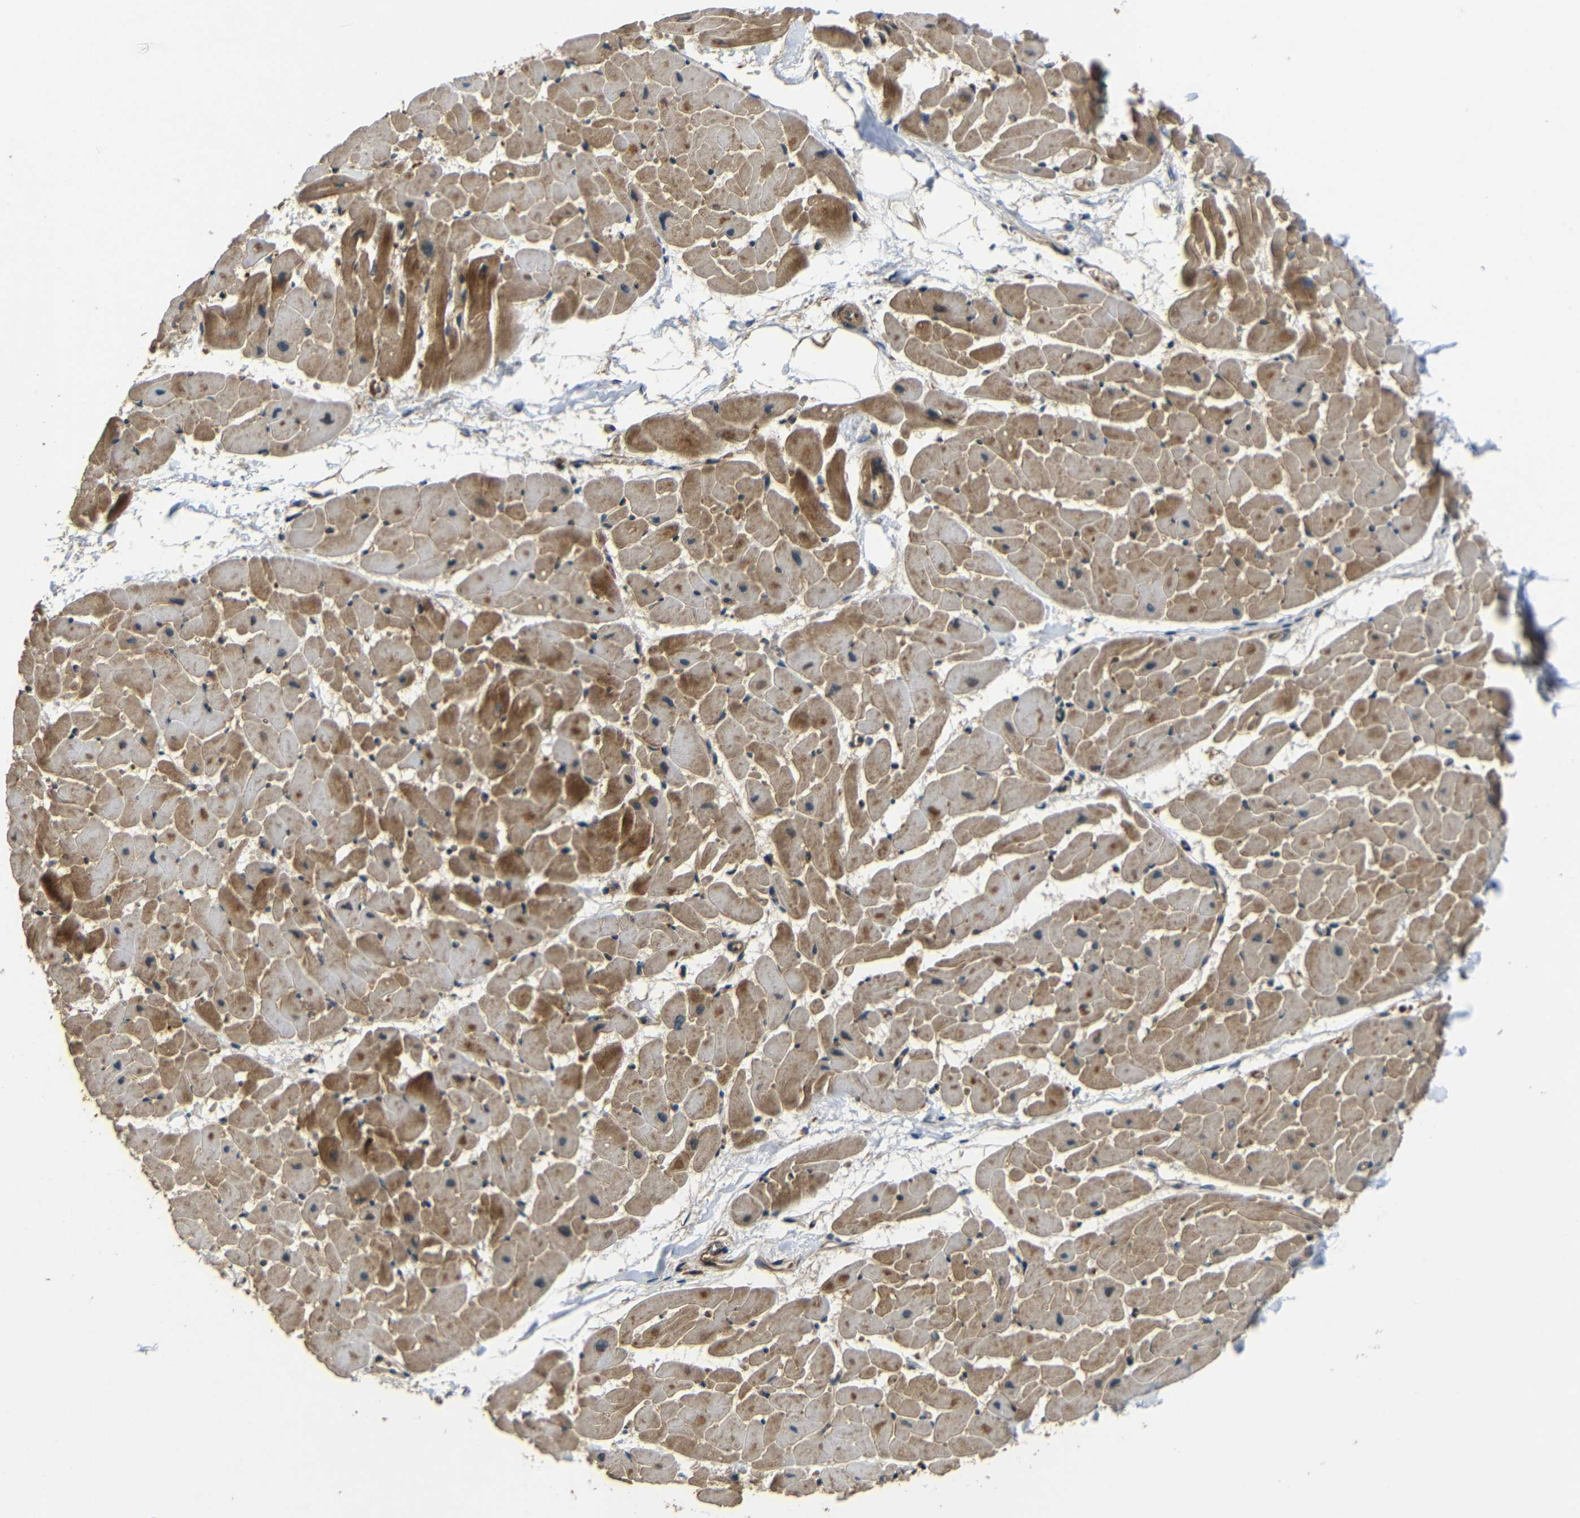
{"staining": {"intensity": "moderate", "quantity": "25%-75%", "location": "cytoplasmic/membranous"}, "tissue": "heart muscle", "cell_type": "Cardiomyocytes", "image_type": "normal", "snomed": [{"axis": "morphology", "description": "Normal tissue, NOS"}, {"axis": "topography", "description": "Heart"}], "caption": "Immunohistochemistry image of normal heart muscle stained for a protein (brown), which exhibits medium levels of moderate cytoplasmic/membranous positivity in about 25%-75% of cardiomyocytes.", "gene": "EPHB2", "patient": {"sex": "female", "age": 19}}